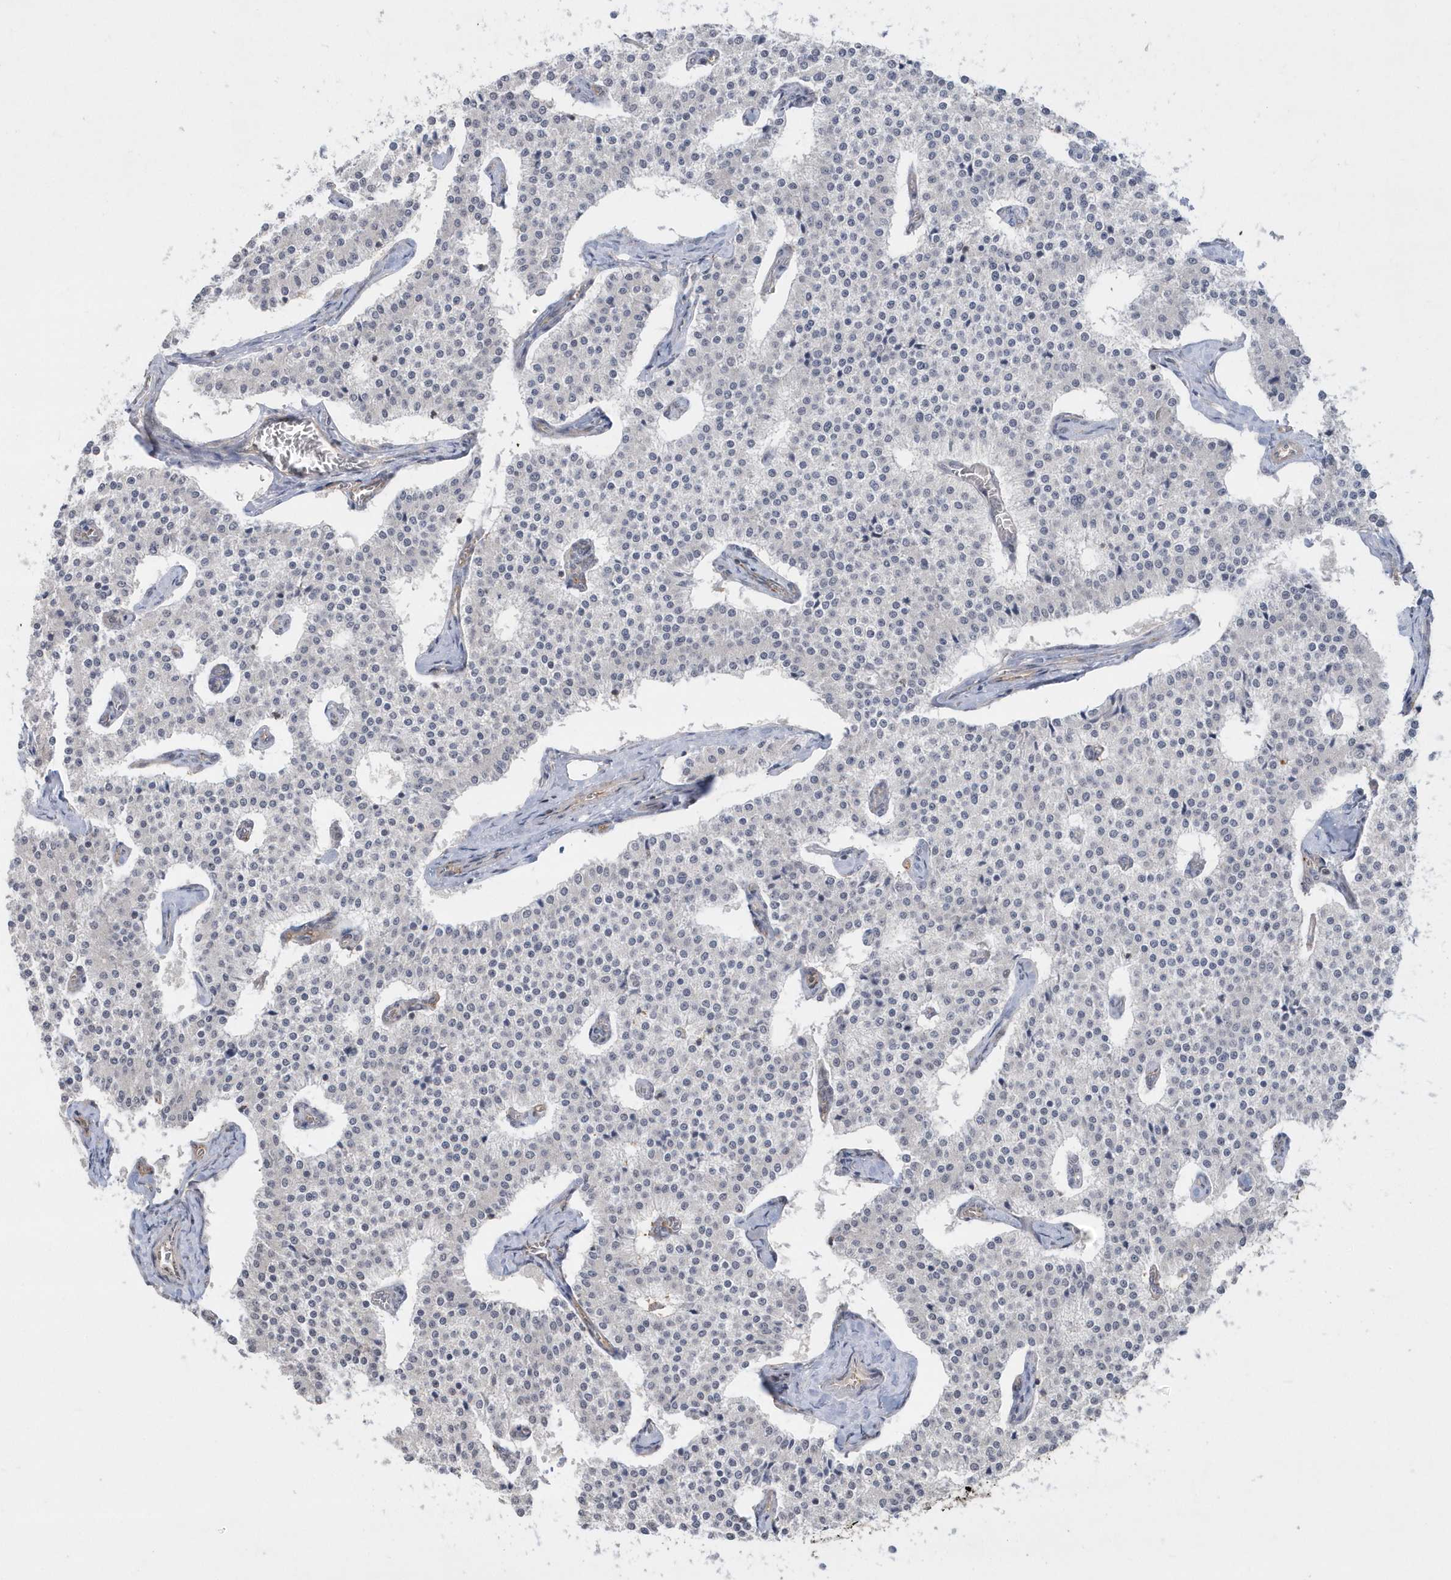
{"staining": {"intensity": "negative", "quantity": "none", "location": "none"}, "tissue": "carcinoid", "cell_type": "Tumor cells", "image_type": "cancer", "snomed": [{"axis": "morphology", "description": "Carcinoid, malignant, NOS"}, {"axis": "topography", "description": "Colon"}], "caption": "The photomicrograph exhibits no significant expression in tumor cells of carcinoid (malignant).", "gene": "CRIP3", "patient": {"sex": "female", "age": 52}}